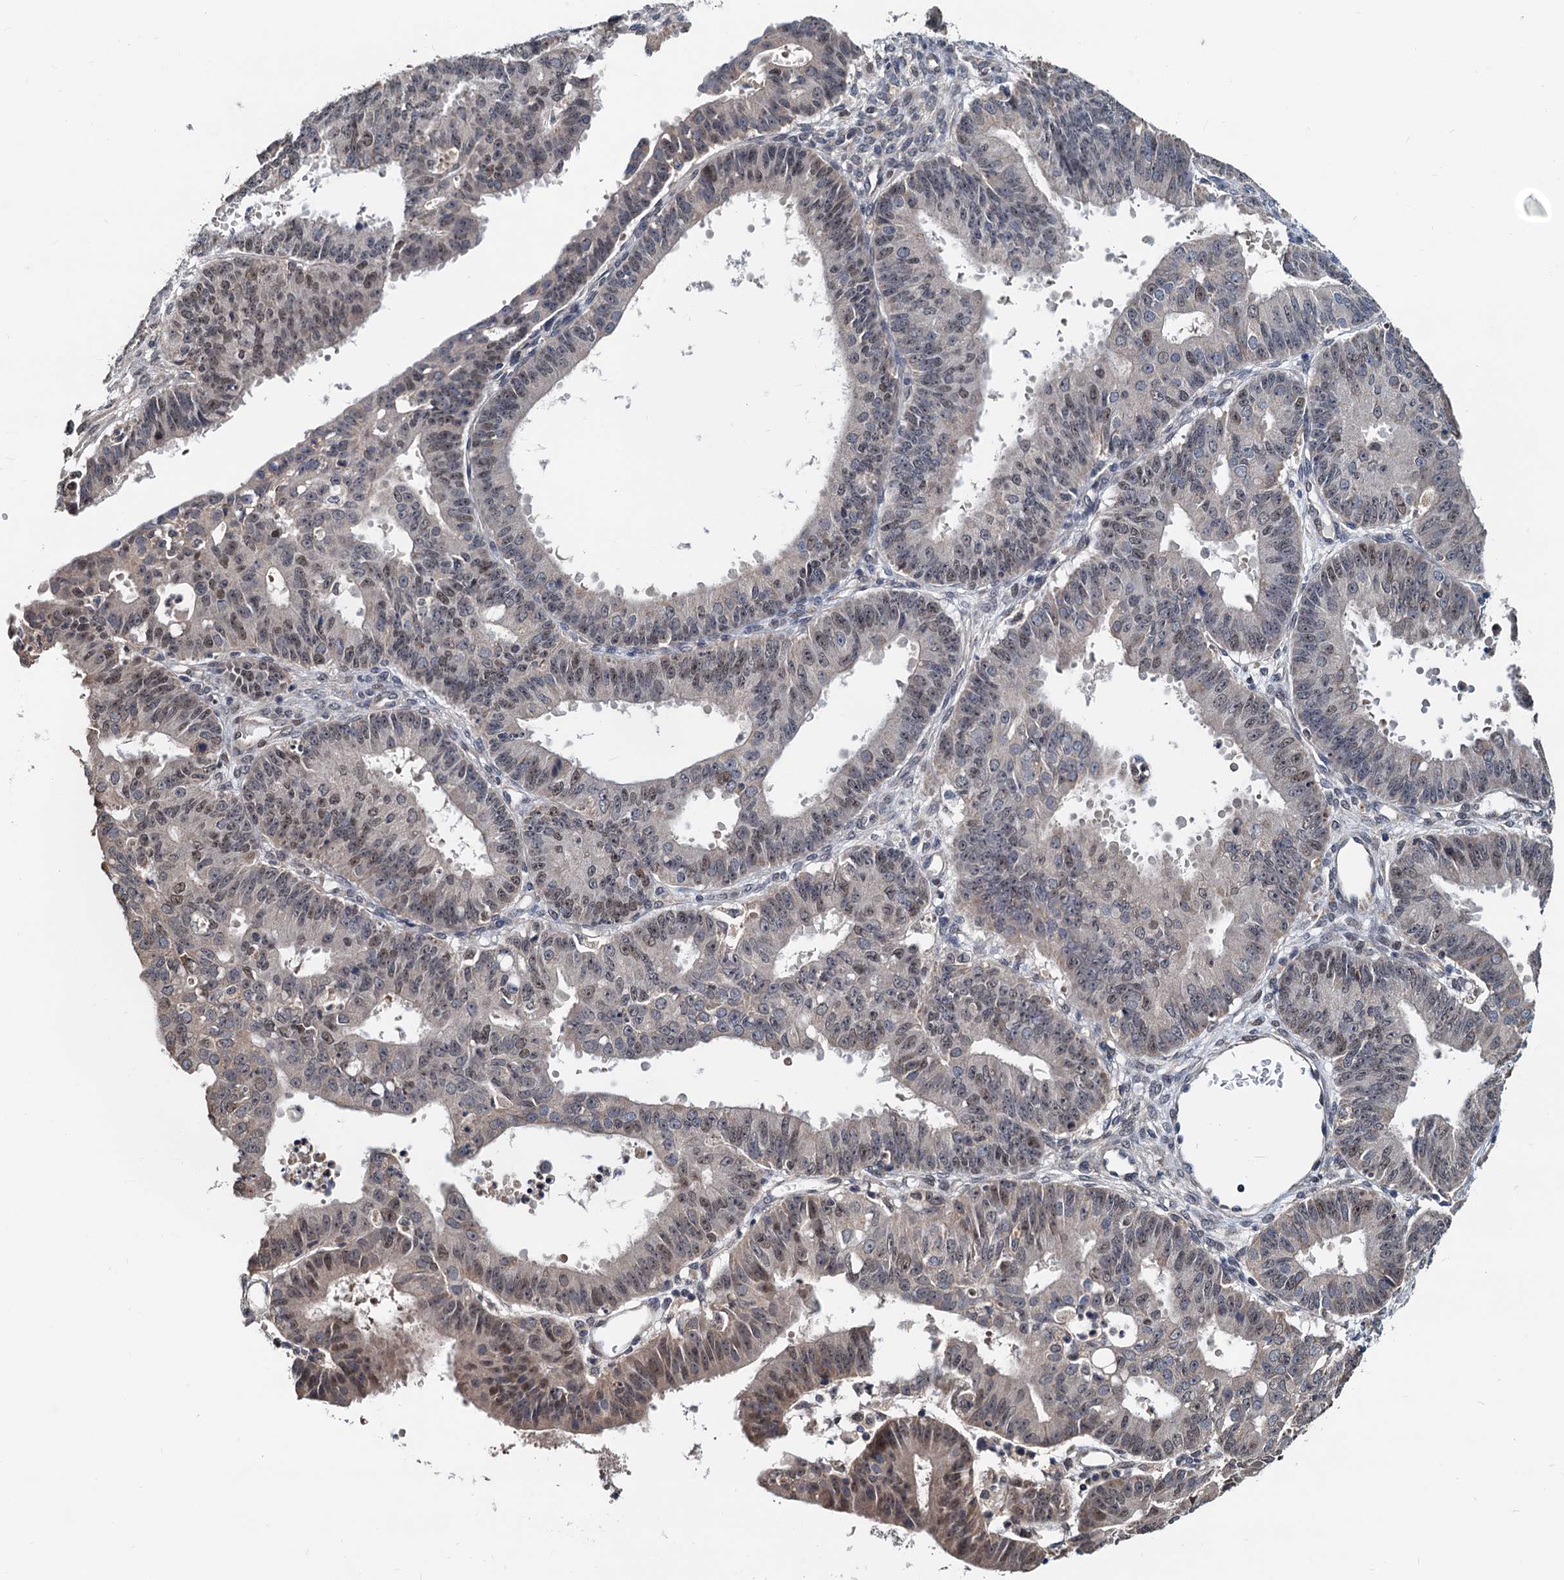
{"staining": {"intensity": "weak", "quantity": "25%-75%", "location": "cytoplasmic/membranous,nuclear"}, "tissue": "ovarian cancer", "cell_type": "Tumor cells", "image_type": "cancer", "snomed": [{"axis": "morphology", "description": "Carcinoma, endometroid"}, {"axis": "topography", "description": "Appendix"}, {"axis": "topography", "description": "Ovary"}], "caption": "Endometroid carcinoma (ovarian) was stained to show a protein in brown. There is low levels of weak cytoplasmic/membranous and nuclear staining in about 25%-75% of tumor cells. The staining was performed using DAB (3,3'-diaminobenzidine), with brown indicating positive protein expression. Nuclei are stained blue with hematoxylin.", "gene": "MCMBP", "patient": {"sex": "female", "age": 42}}